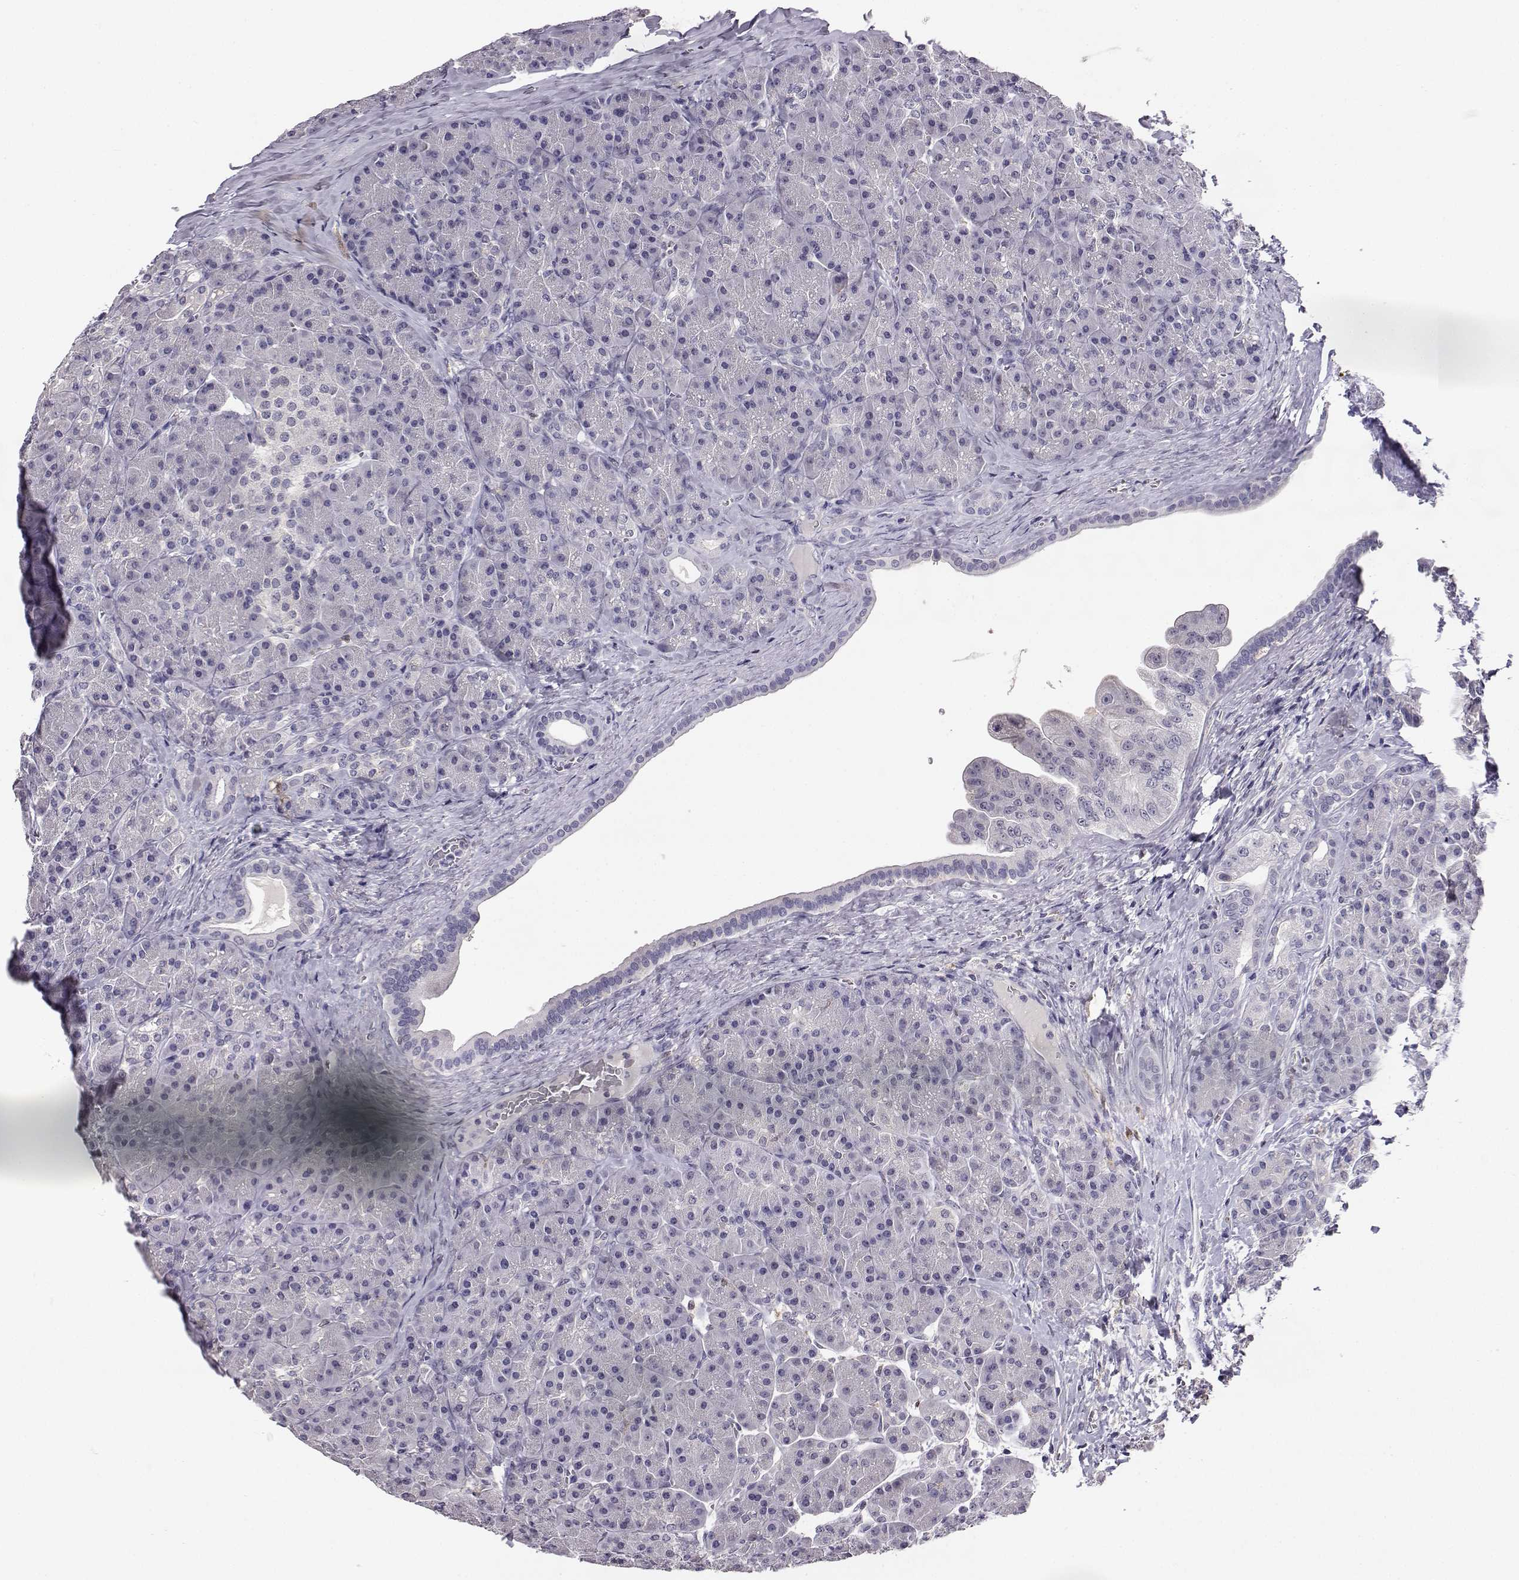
{"staining": {"intensity": "negative", "quantity": "none", "location": "none"}, "tissue": "pancreas", "cell_type": "Exocrine glandular cells", "image_type": "normal", "snomed": [{"axis": "morphology", "description": "Normal tissue, NOS"}, {"axis": "topography", "description": "Pancreas"}], "caption": "DAB (3,3'-diaminobenzidine) immunohistochemical staining of normal pancreas reveals no significant positivity in exocrine glandular cells.", "gene": "AKR1B1", "patient": {"sex": "male", "age": 57}}